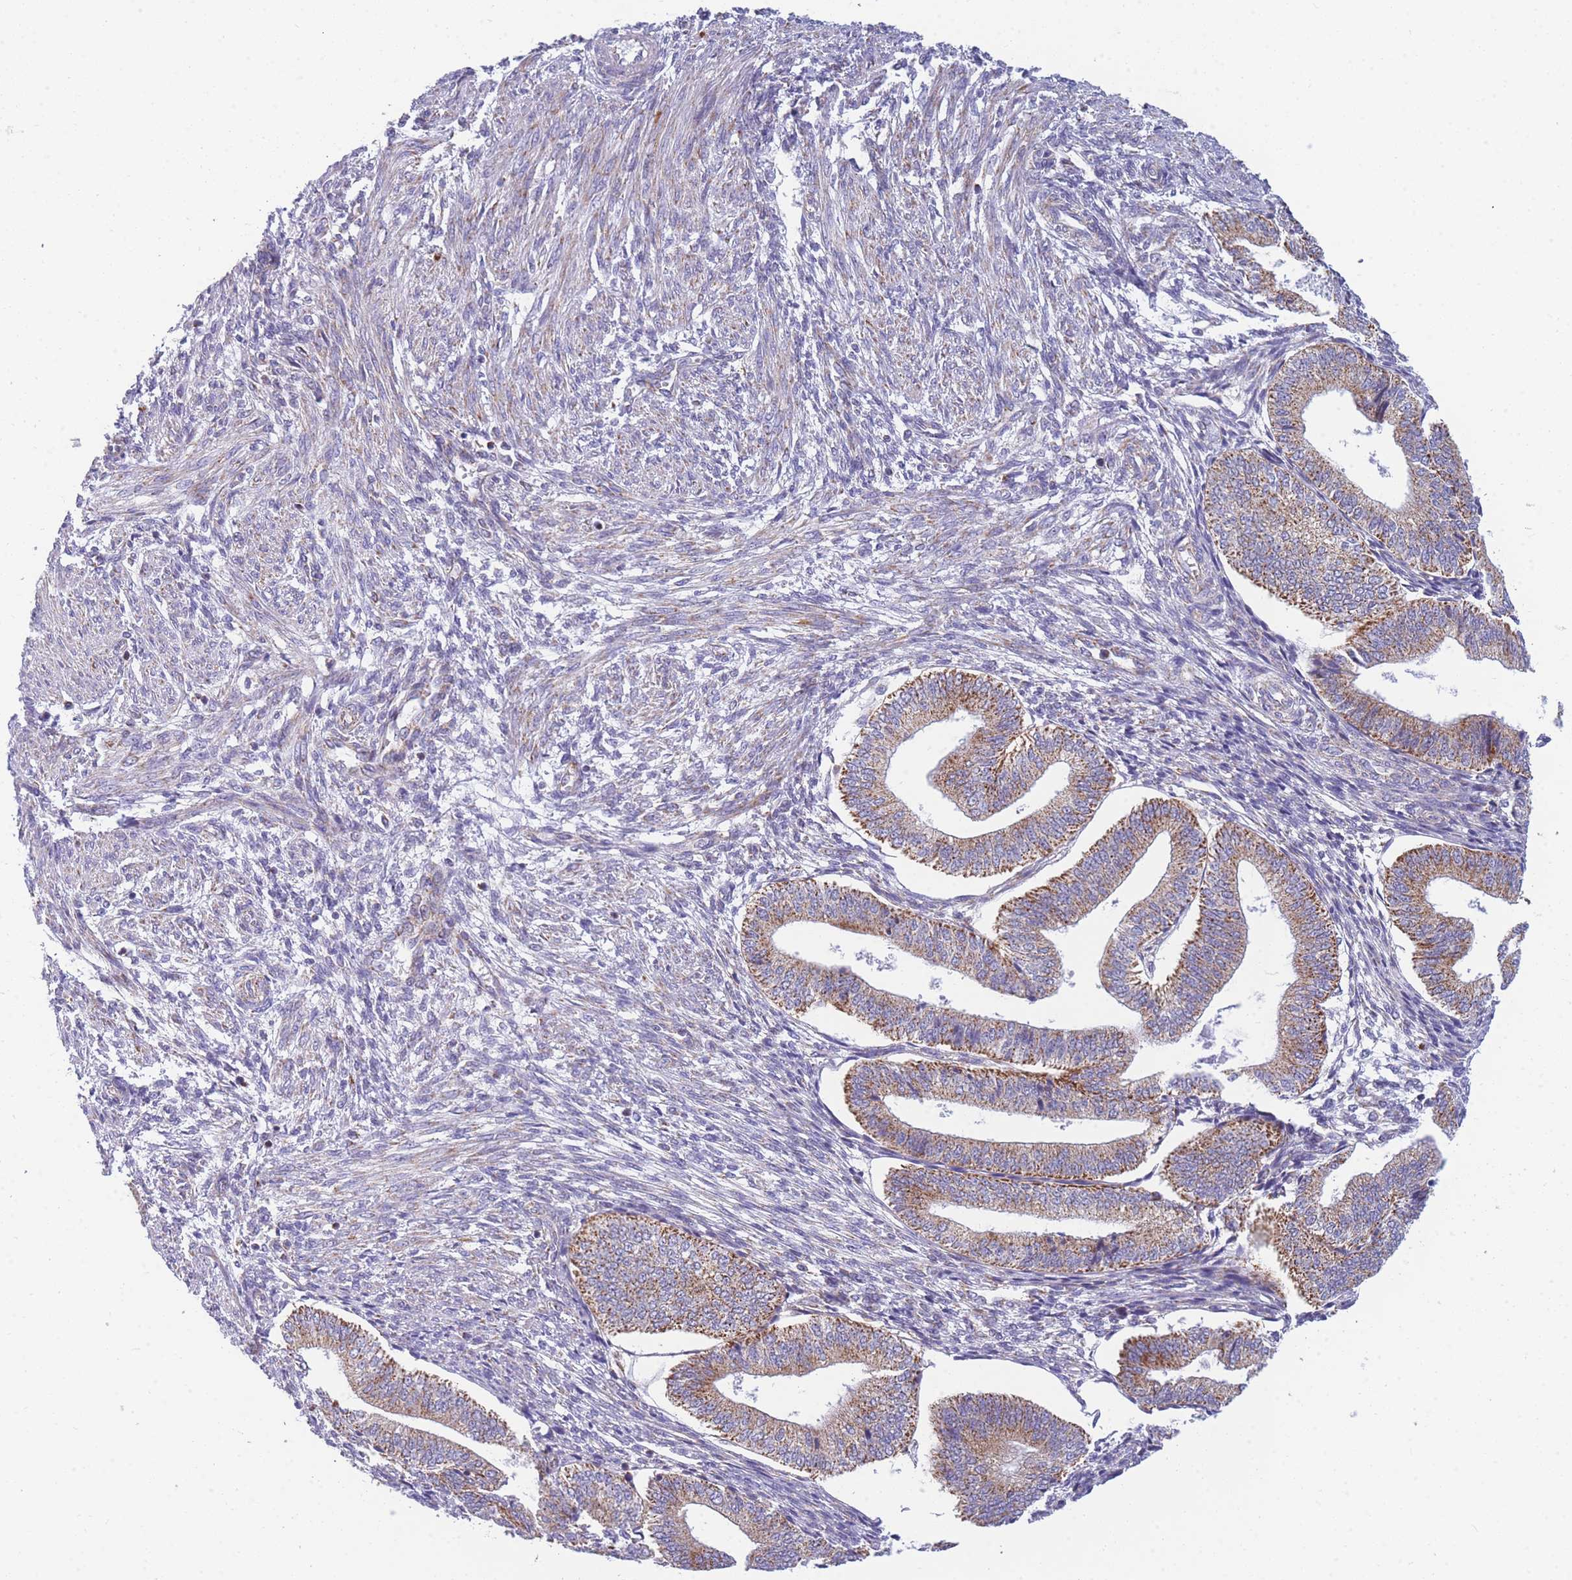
{"staining": {"intensity": "moderate", "quantity": "<25%", "location": "cytoplasmic/membranous"}, "tissue": "endometrium", "cell_type": "Cells in endometrial stroma", "image_type": "normal", "snomed": [{"axis": "morphology", "description": "Normal tissue, NOS"}, {"axis": "topography", "description": "Endometrium"}], "caption": "About <25% of cells in endometrial stroma in normal endometrium display moderate cytoplasmic/membranous protein positivity as visualized by brown immunohistochemical staining.", "gene": "MRPS11", "patient": {"sex": "female", "age": 34}}